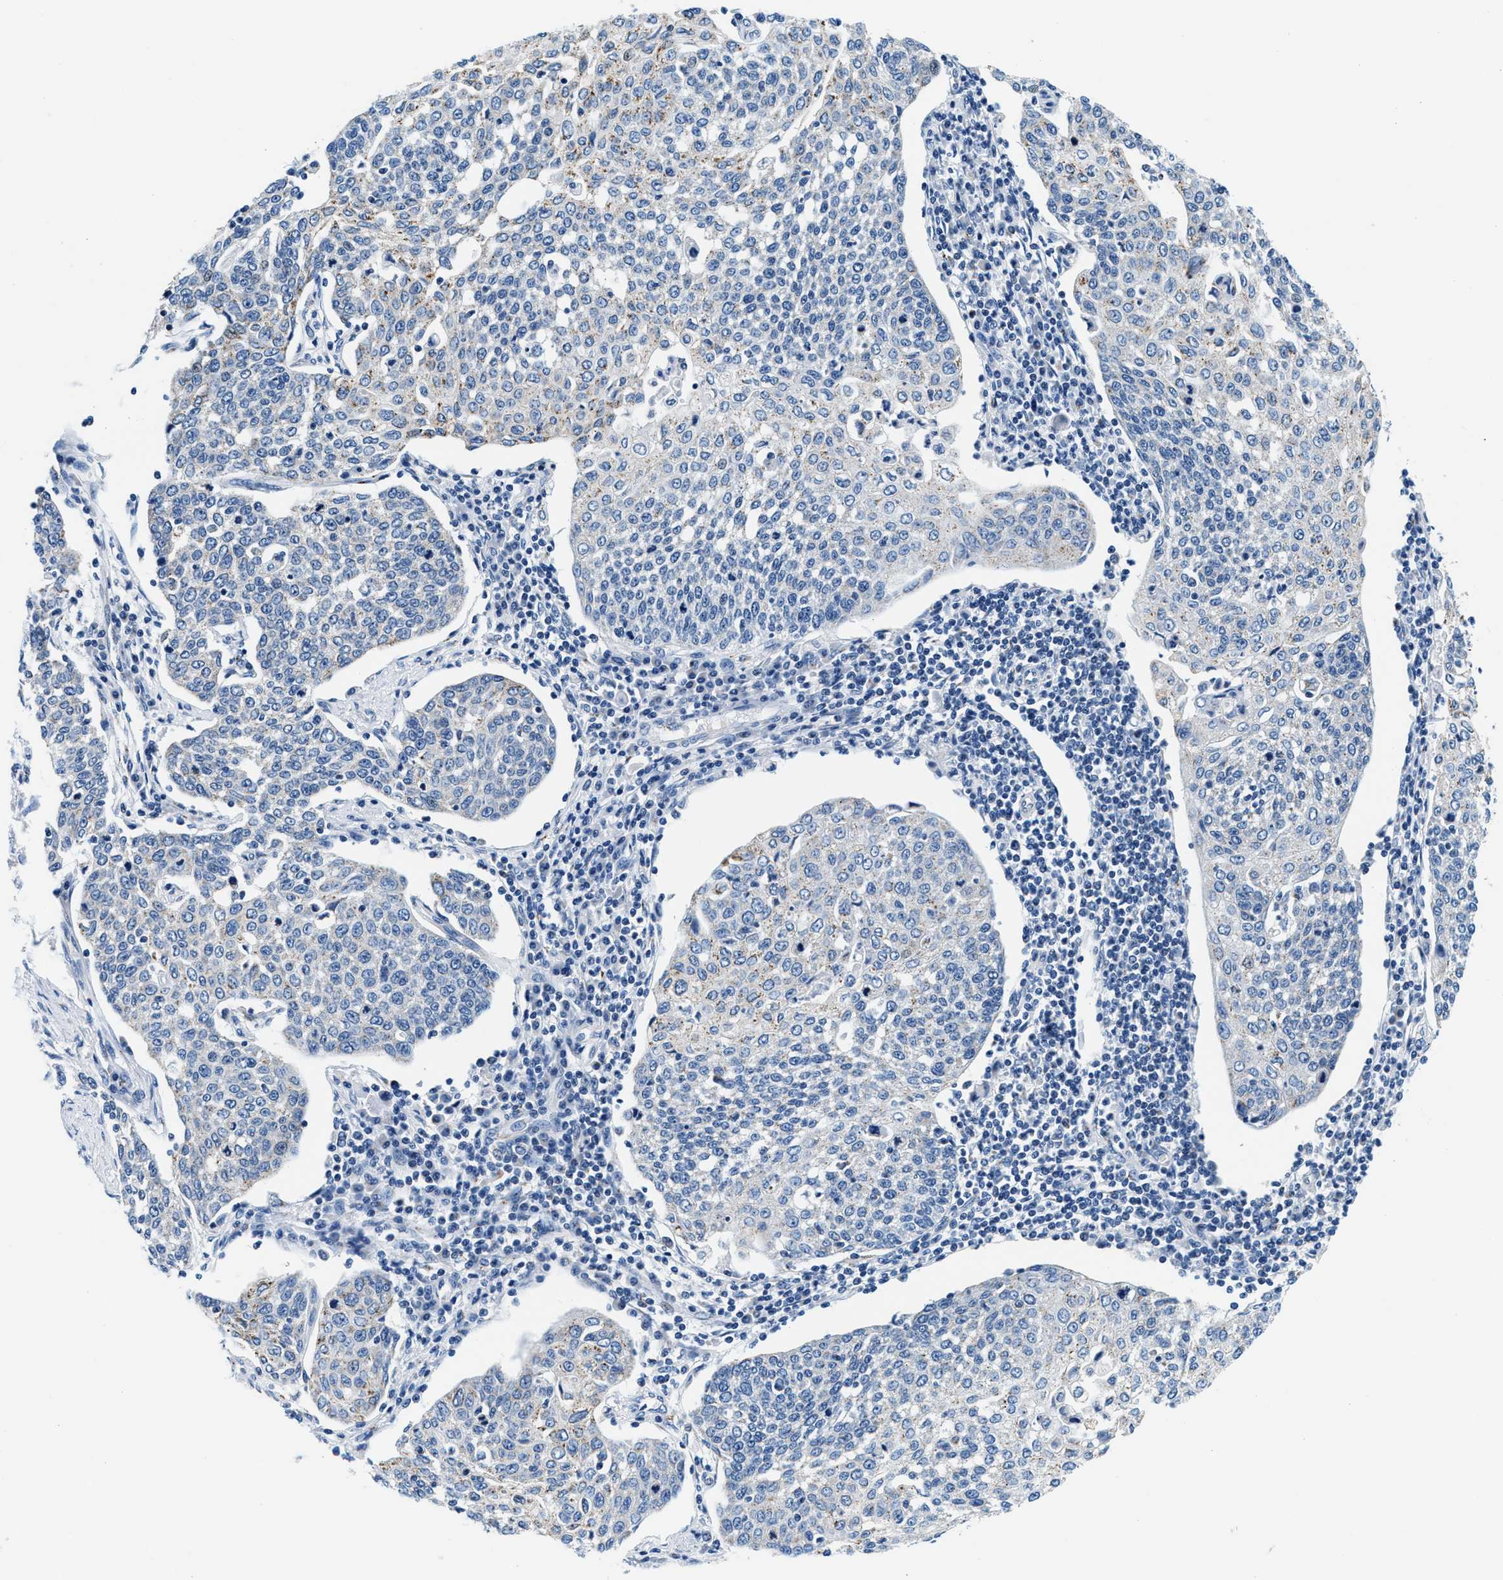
{"staining": {"intensity": "negative", "quantity": "none", "location": "none"}, "tissue": "cervical cancer", "cell_type": "Tumor cells", "image_type": "cancer", "snomed": [{"axis": "morphology", "description": "Squamous cell carcinoma, NOS"}, {"axis": "topography", "description": "Cervix"}], "caption": "This is a histopathology image of immunohistochemistry staining of squamous cell carcinoma (cervical), which shows no positivity in tumor cells. (Stains: DAB (3,3'-diaminobenzidine) immunohistochemistry with hematoxylin counter stain, Microscopy: brightfield microscopy at high magnification).", "gene": "VPS53", "patient": {"sex": "female", "age": 34}}